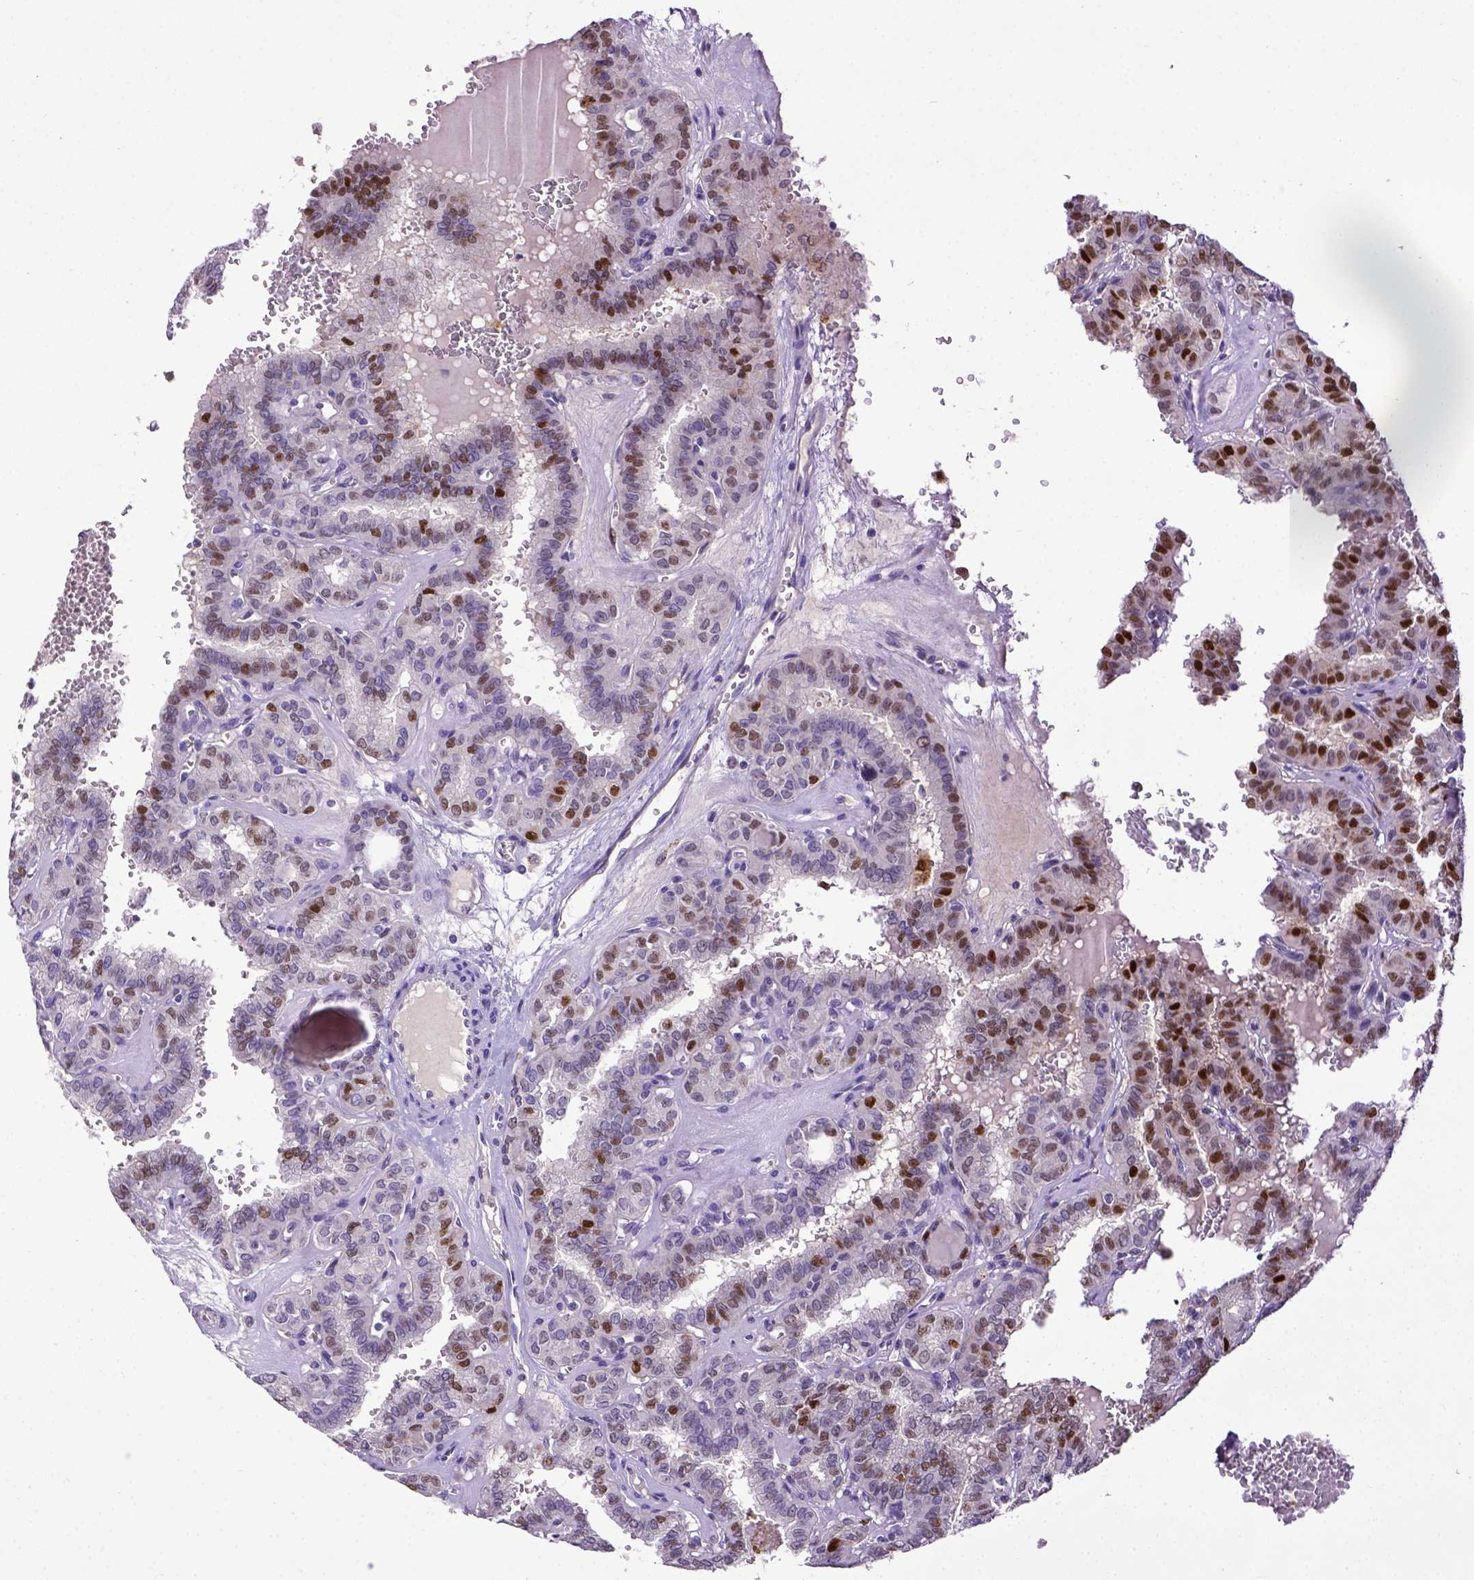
{"staining": {"intensity": "strong", "quantity": "25%-75%", "location": "nuclear"}, "tissue": "thyroid cancer", "cell_type": "Tumor cells", "image_type": "cancer", "snomed": [{"axis": "morphology", "description": "Papillary adenocarcinoma, NOS"}, {"axis": "topography", "description": "Thyroid gland"}], "caption": "Protein staining demonstrates strong nuclear staining in approximately 25%-75% of tumor cells in thyroid cancer.", "gene": "CDKN1A", "patient": {"sex": "female", "age": 41}}